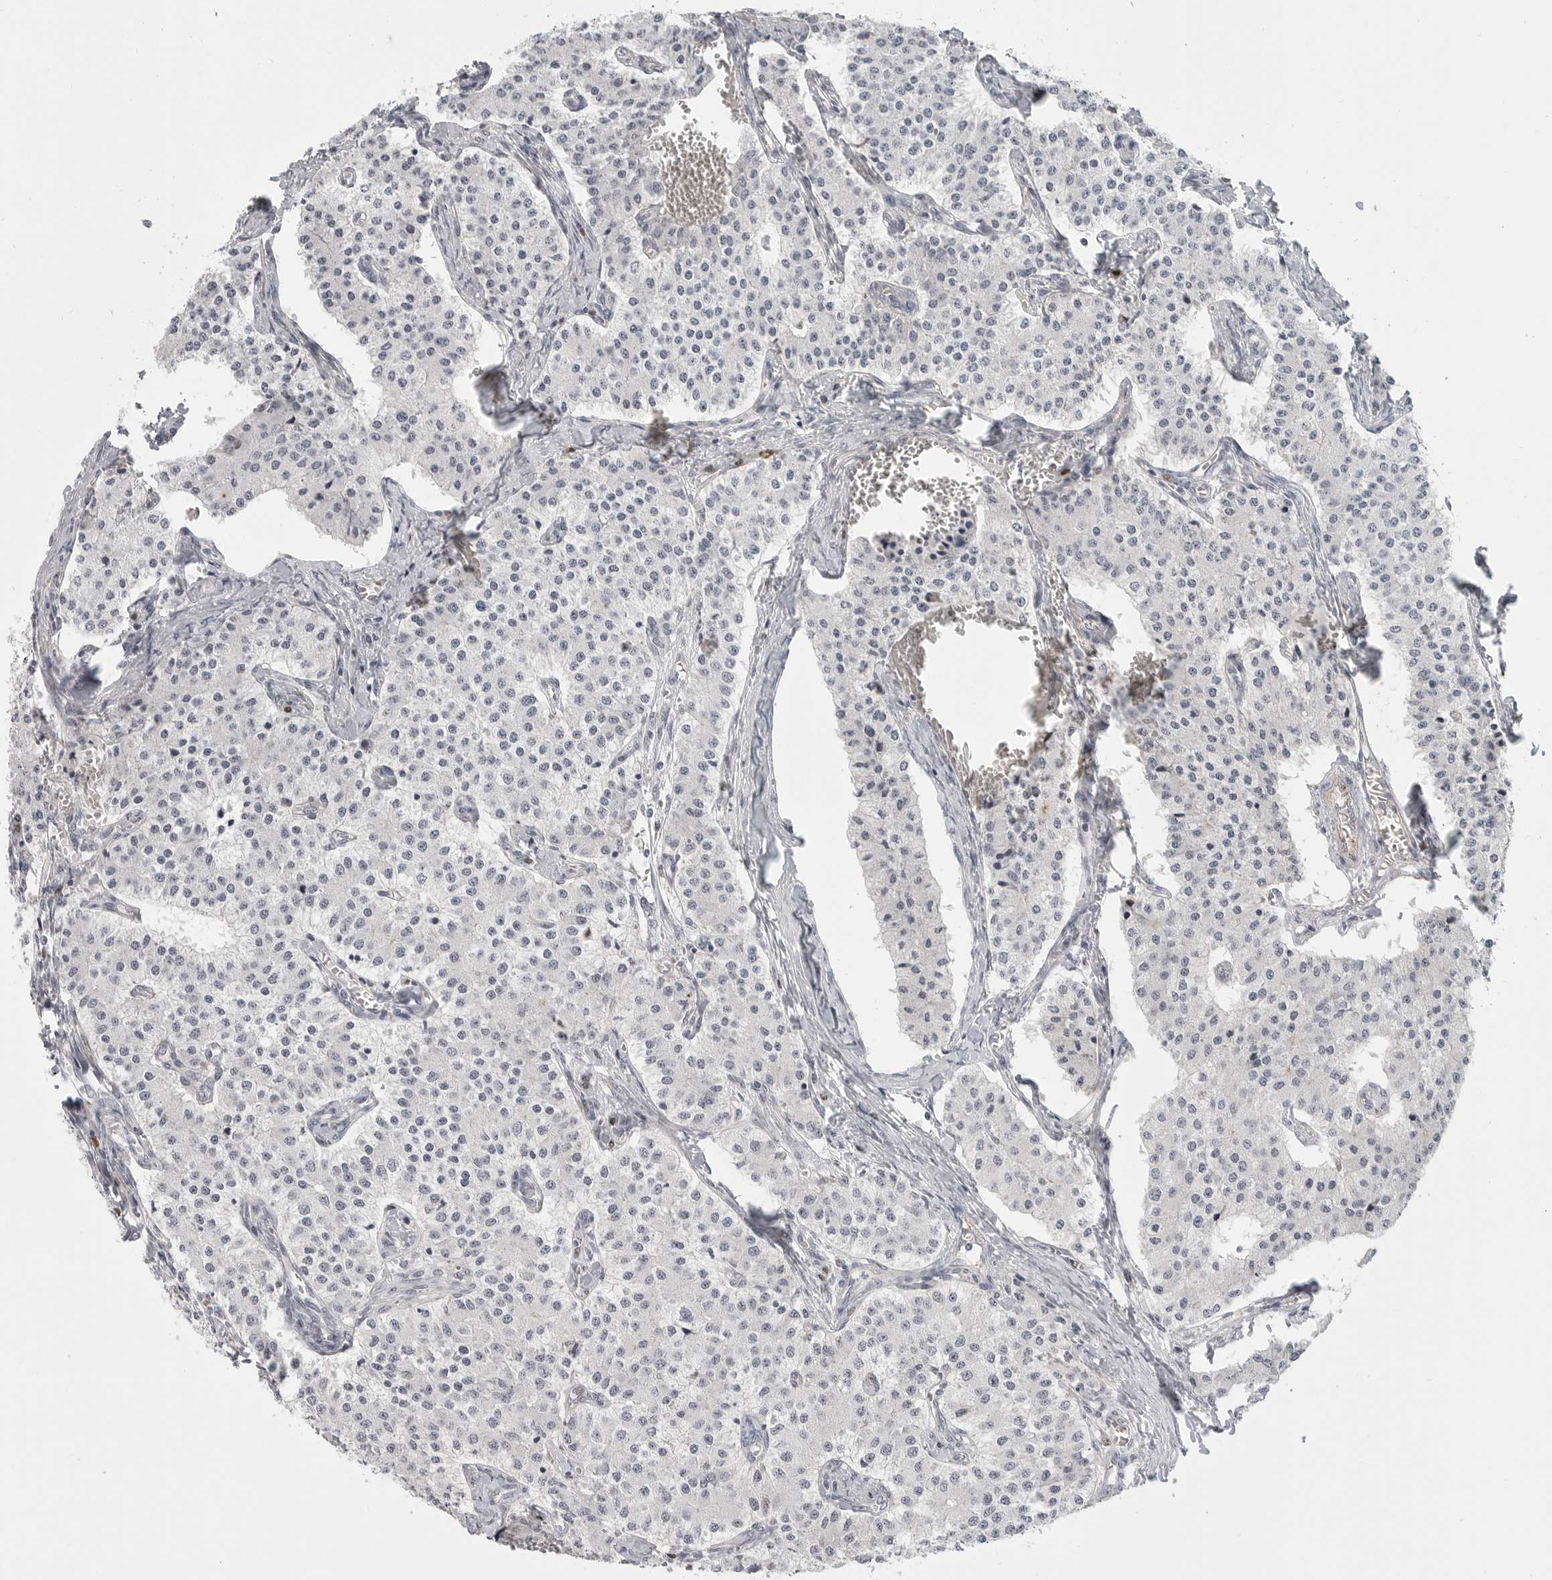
{"staining": {"intensity": "negative", "quantity": "none", "location": "none"}, "tissue": "carcinoid", "cell_type": "Tumor cells", "image_type": "cancer", "snomed": [{"axis": "morphology", "description": "Carcinoid, malignant, NOS"}, {"axis": "topography", "description": "Colon"}], "caption": "The image reveals no staining of tumor cells in carcinoid.", "gene": "CEP295NL", "patient": {"sex": "female", "age": 52}}